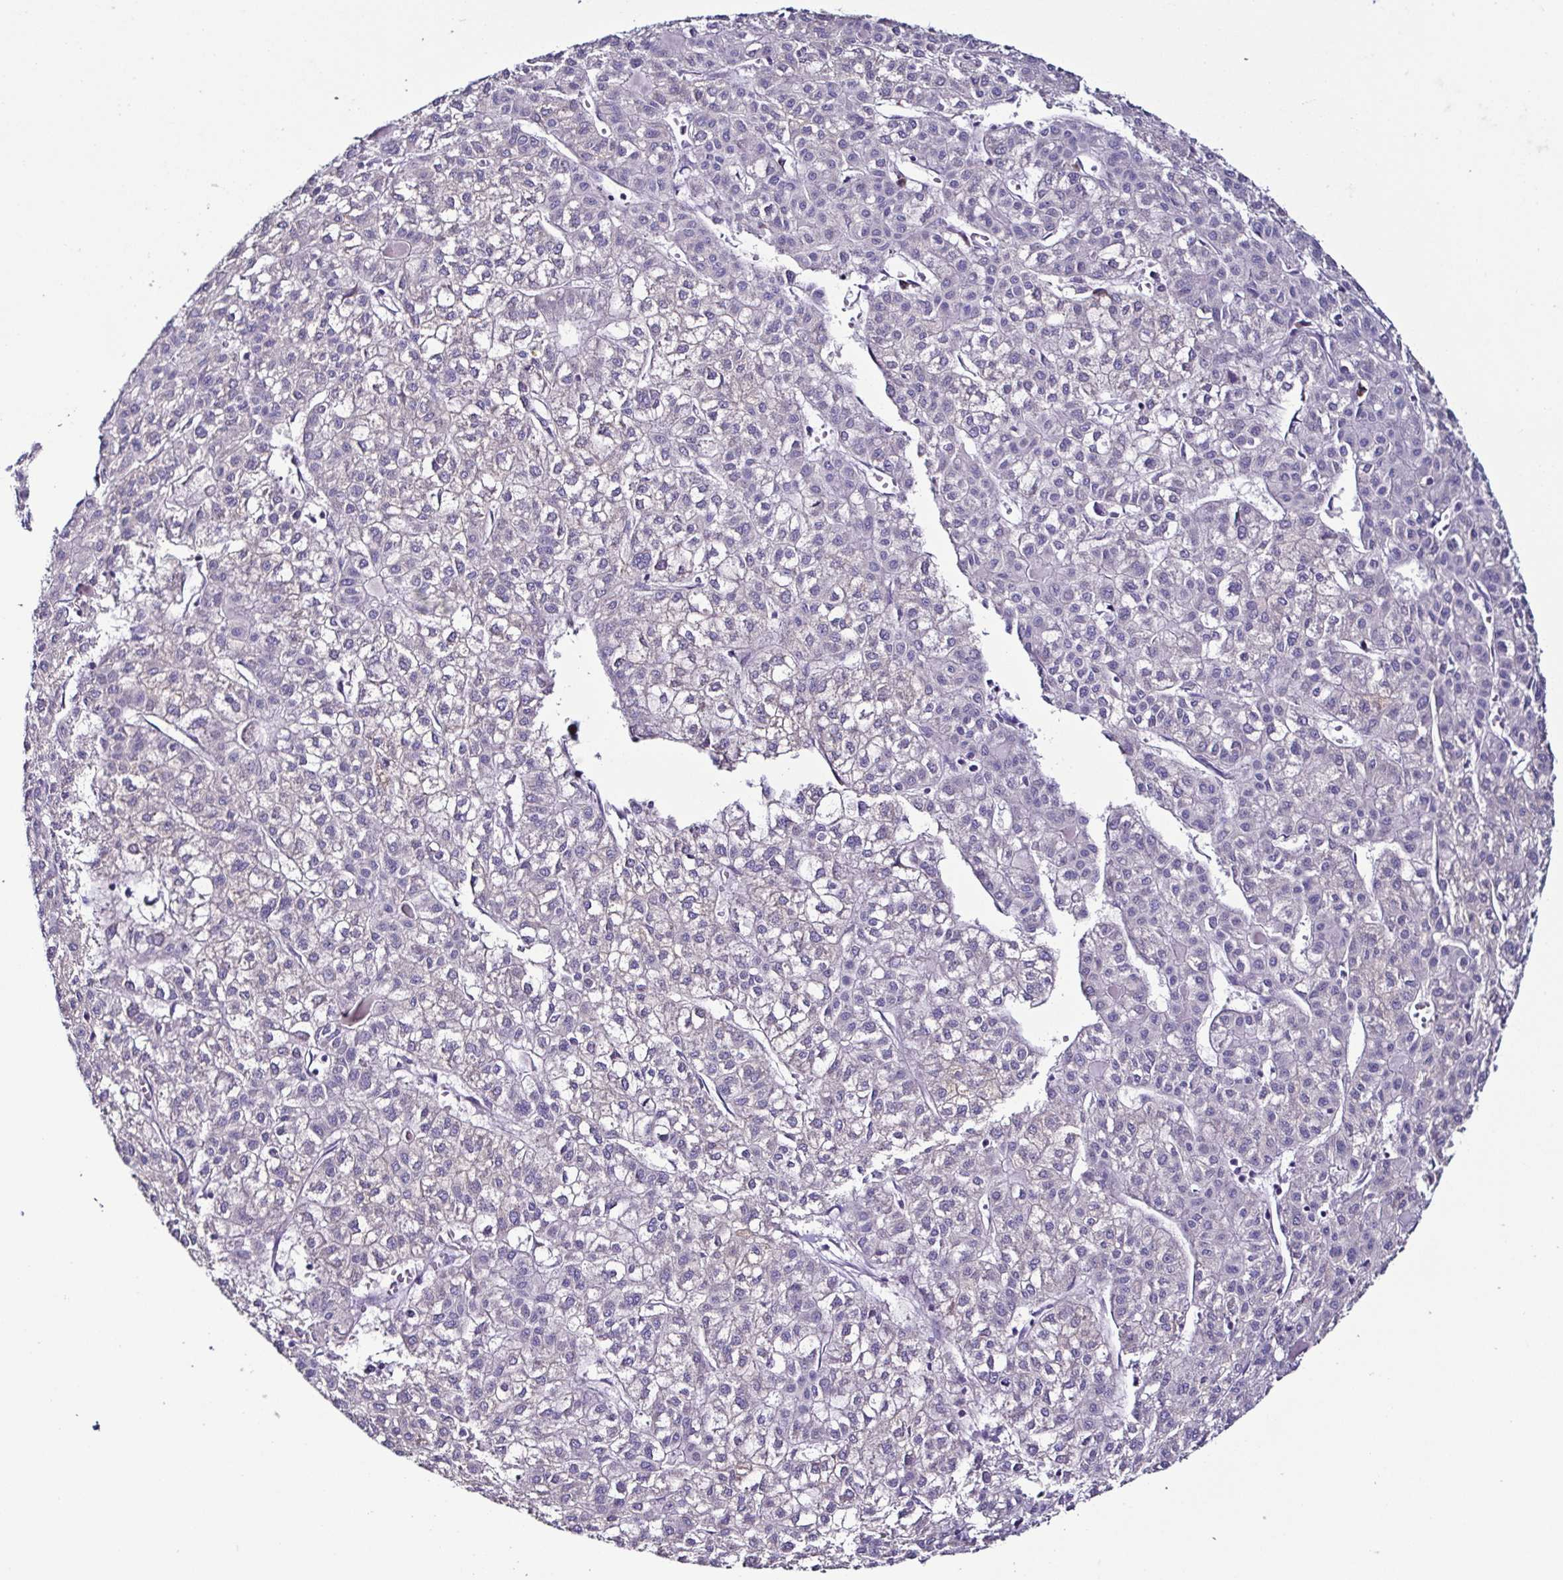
{"staining": {"intensity": "negative", "quantity": "none", "location": "none"}, "tissue": "liver cancer", "cell_type": "Tumor cells", "image_type": "cancer", "snomed": [{"axis": "morphology", "description": "Carcinoma, Hepatocellular, NOS"}, {"axis": "topography", "description": "Liver"}], "caption": "Hepatocellular carcinoma (liver) was stained to show a protein in brown. There is no significant staining in tumor cells.", "gene": "SRL", "patient": {"sex": "female", "age": 43}}